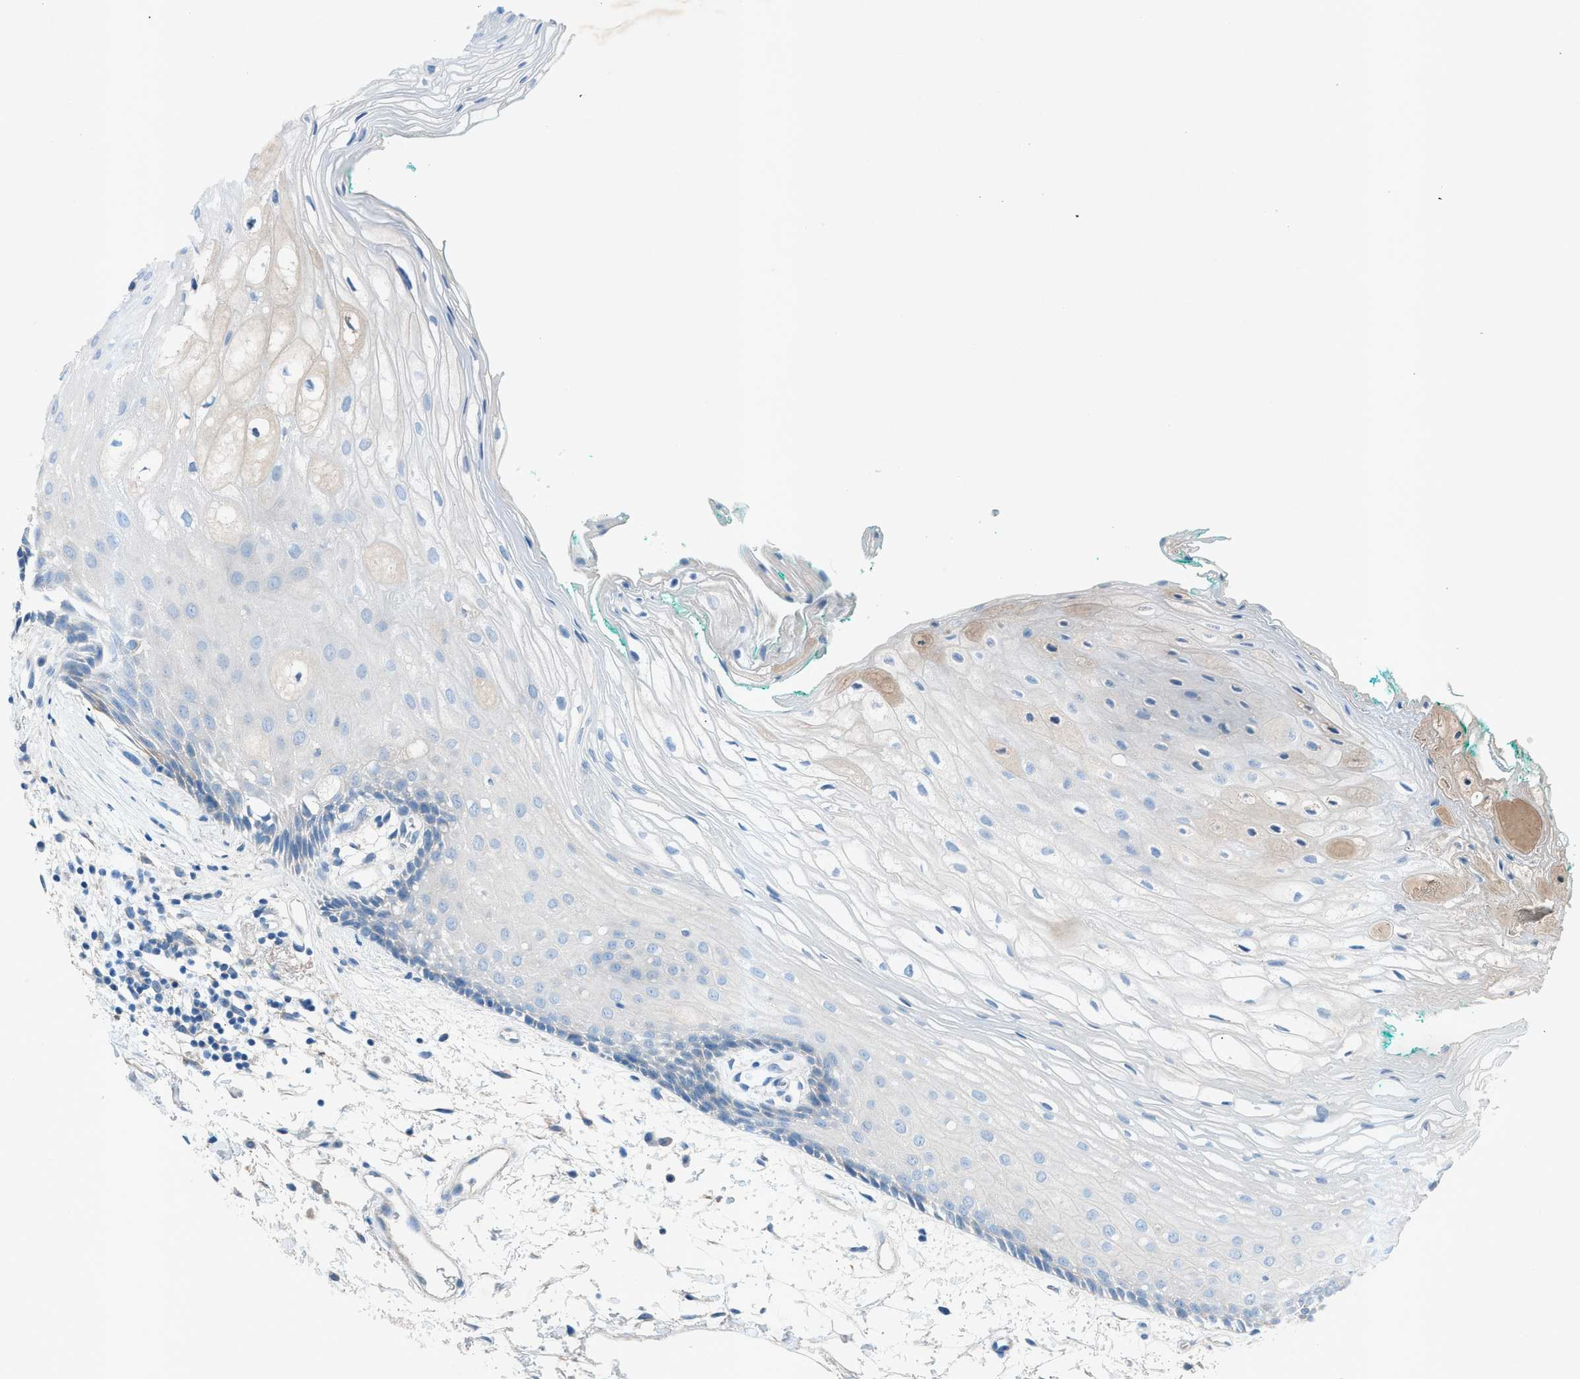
{"staining": {"intensity": "negative", "quantity": "none", "location": "none"}, "tissue": "oral mucosa", "cell_type": "Squamous epithelial cells", "image_type": "normal", "snomed": [{"axis": "morphology", "description": "Normal tissue, NOS"}, {"axis": "topography", "description": "Skeletal muscle"}, {"axis": "topography", "description": "Oral tissue"}, {"axis": "topography", "description": "Peripheral nerve tissue"}], "caption": "Image shows no protein positivity in squamous epithelial cells of benign oral mucosa.", "gene": "C5AR2", "patient": {"sex": "female", "age": 84}}